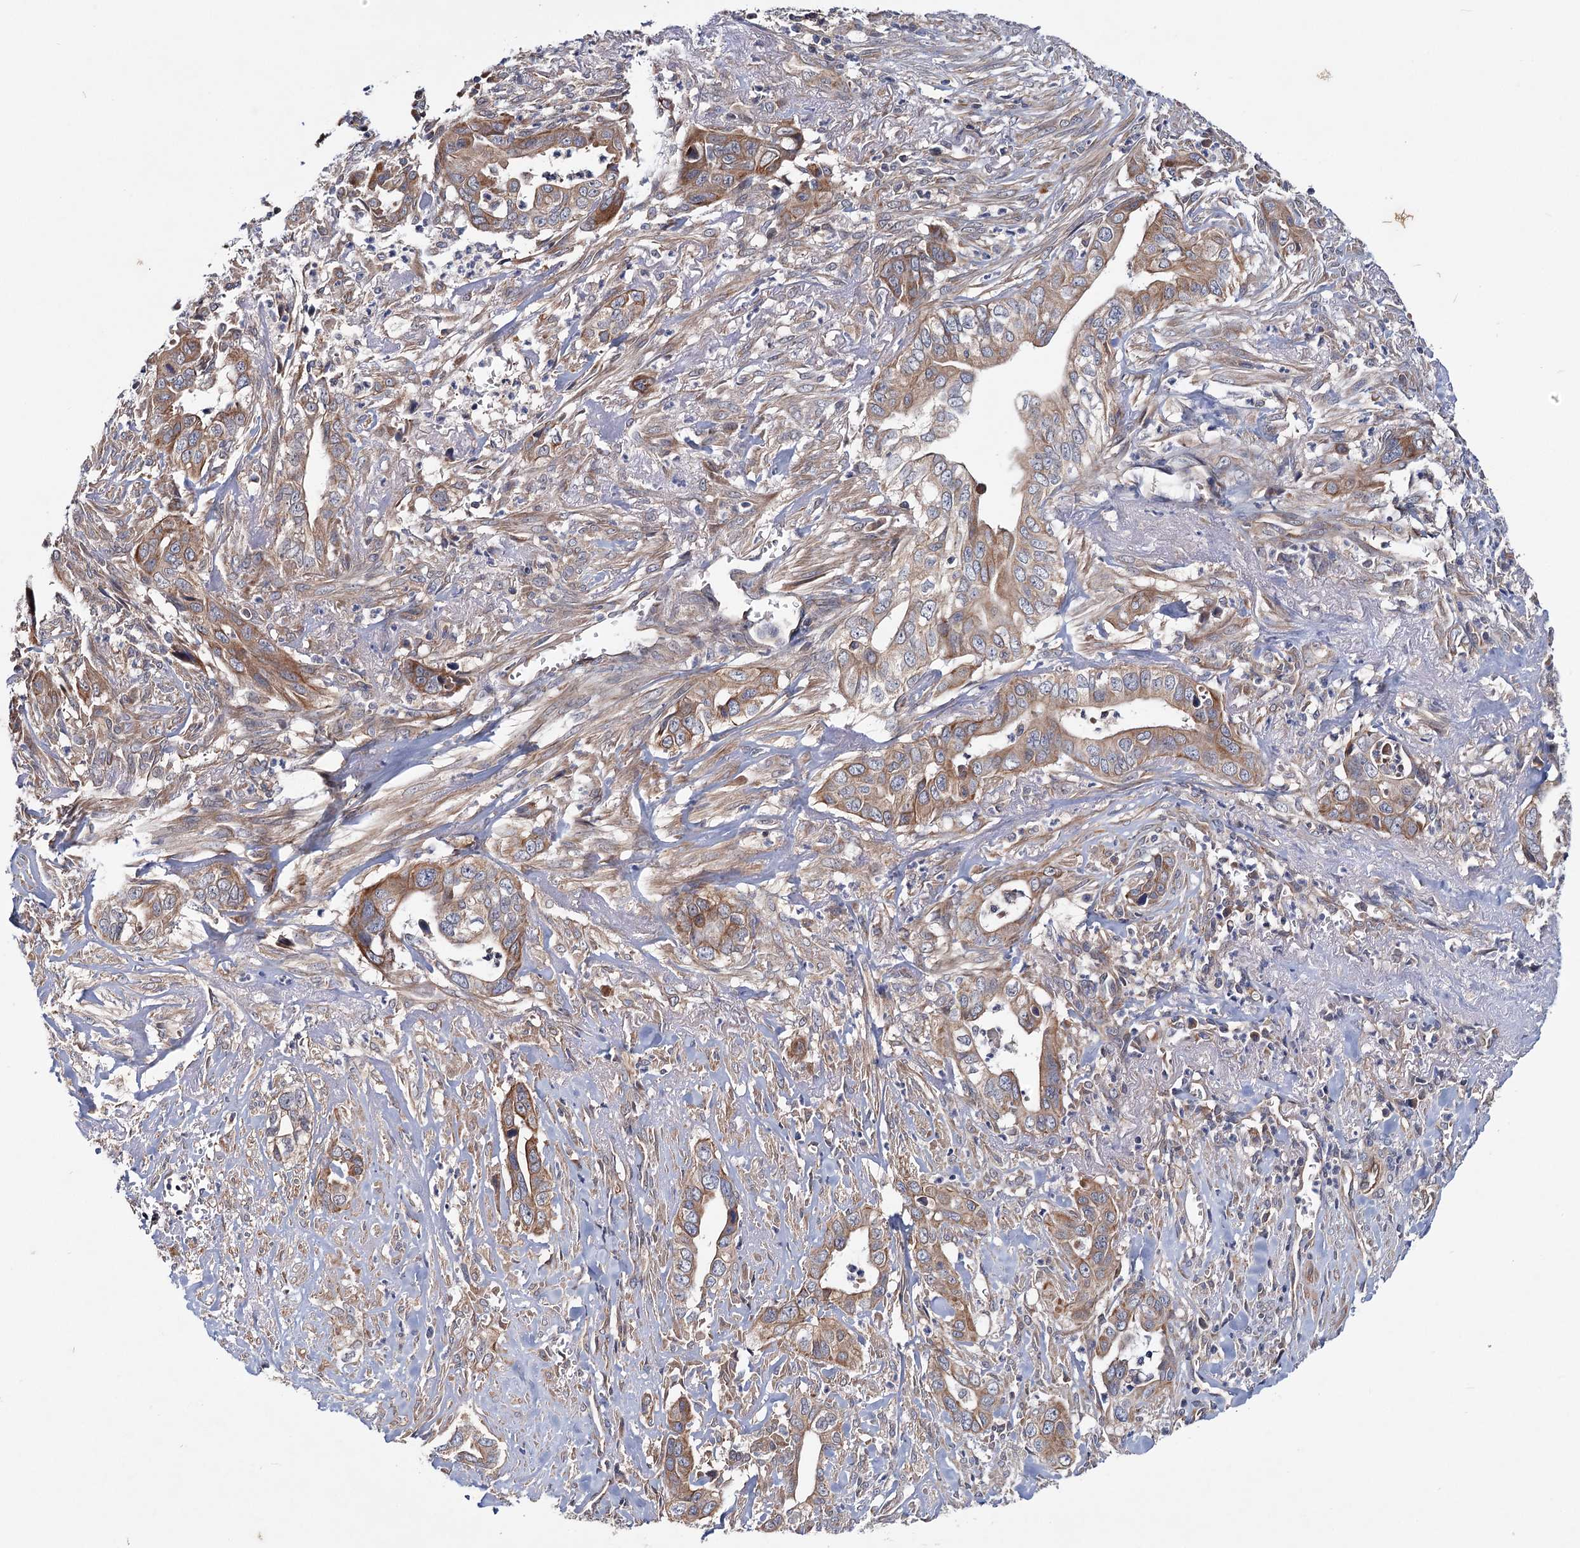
{"staining": {"intensity": "moderate", "quantity": ">75%", "location": "cytoplasmic/membranous"}, "tissue": "liver cancer", "cell_type": "Tumor cells", "image_type": "cancer", "snomed": [{"axis": "morphology", "description": "Cholangiocarcinoma"}, {"axis": "topography", "description": "Liver"}], "caption": "Protein analysis of liver cancer (cholangiocarcinoma) tissue displays moderate cytoplasmic/membranous positivity in approximately >75% of tumor cells. The staining was performed using DAB (3,3'-diaminobenzidine), with brown indicating positive protein expression. Nuclei are stained blue with hematoxylin.", "gene": "MTRR", "patient": {"sex": "female", "age": 79}}